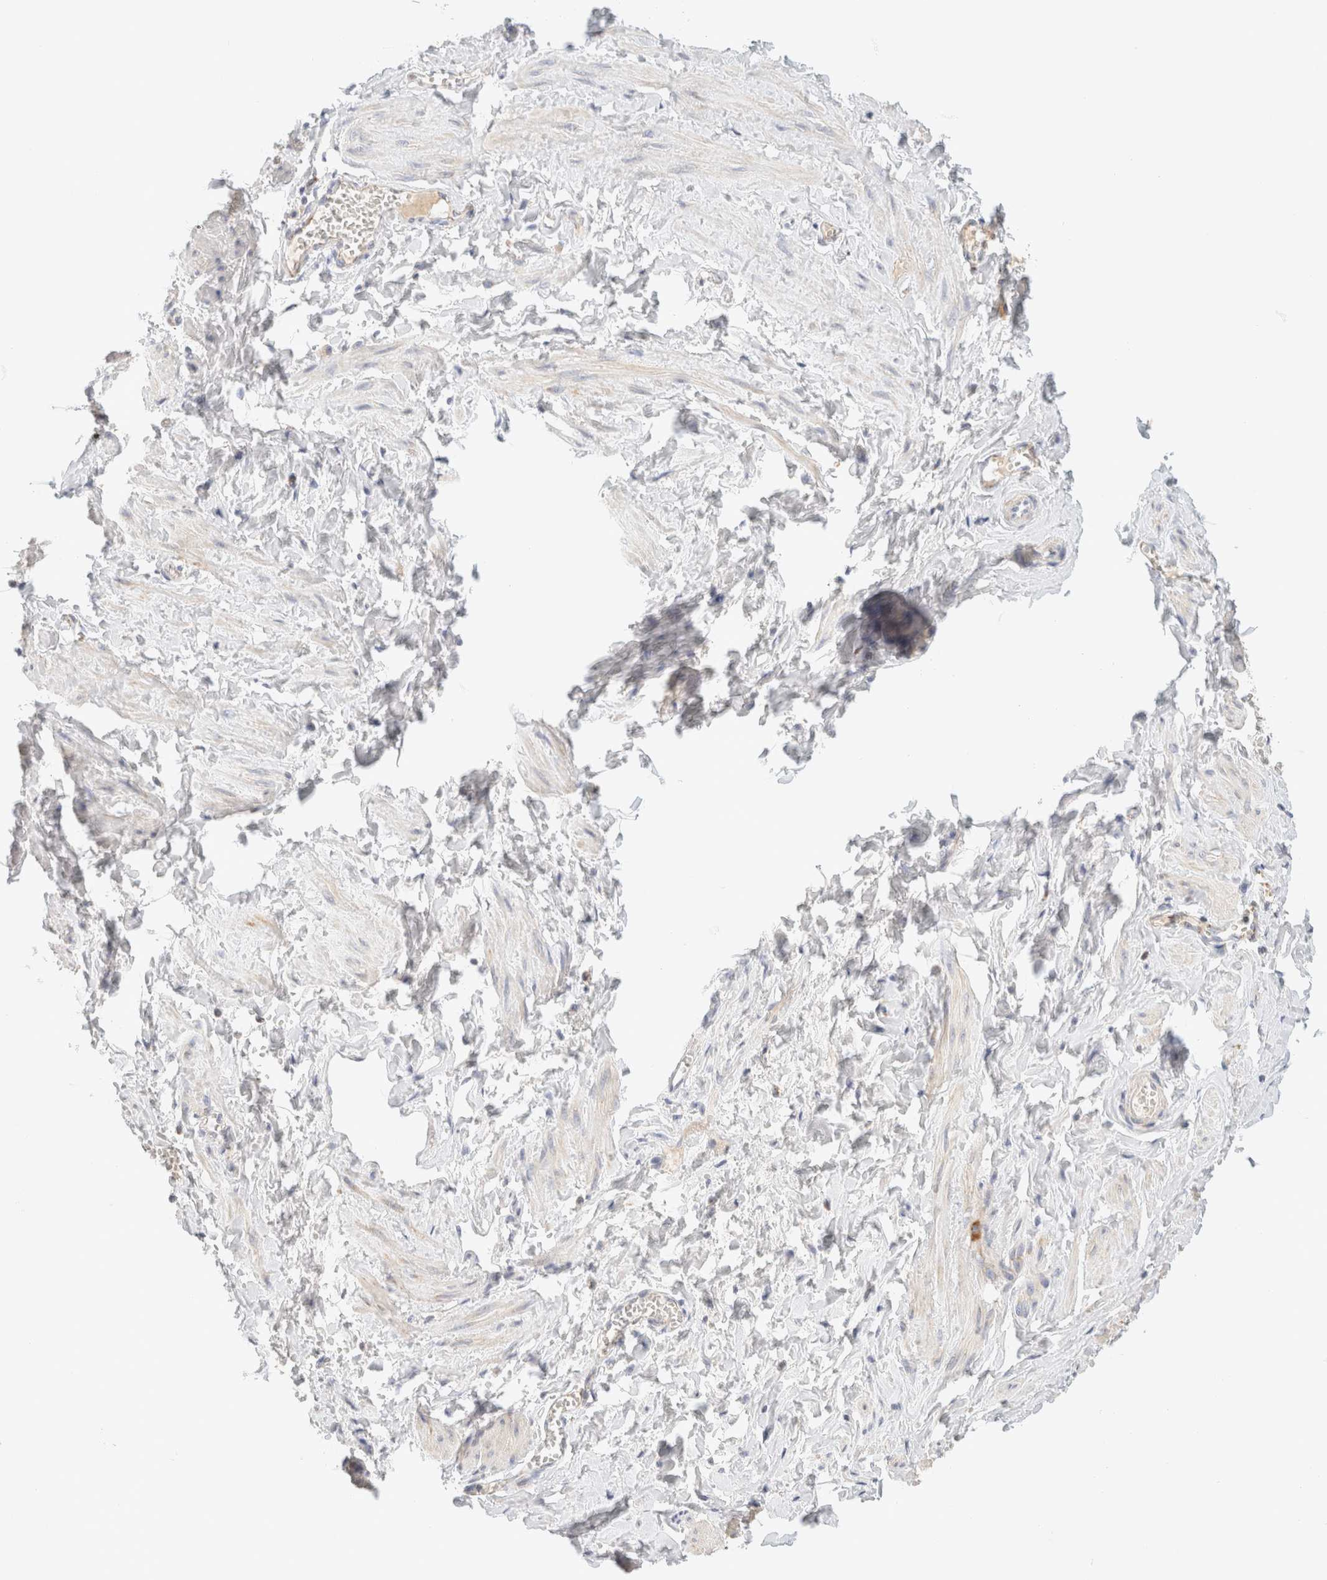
{"staining": {"intensity": "negative", "quantity": "none", "location": "none"}, "tissue": "adipose tissue", "cell_type": "Adipocytes", "image_type": "normal", "snomed": [{"axis": "morphology", "description": "Normal tissue, NOS"}, {"axis": "topography", "description": "Vascular tissue"}, {"axis": "topography", "description": "Fallopian tube"}, {"axis": "topography", "description": "Ovary"}], "caption": "Image shows no protein staining in adipocytes of benign adipose tissue.", "gene": "HDHD3", "patient": {"sex": "female", "age": 67}}